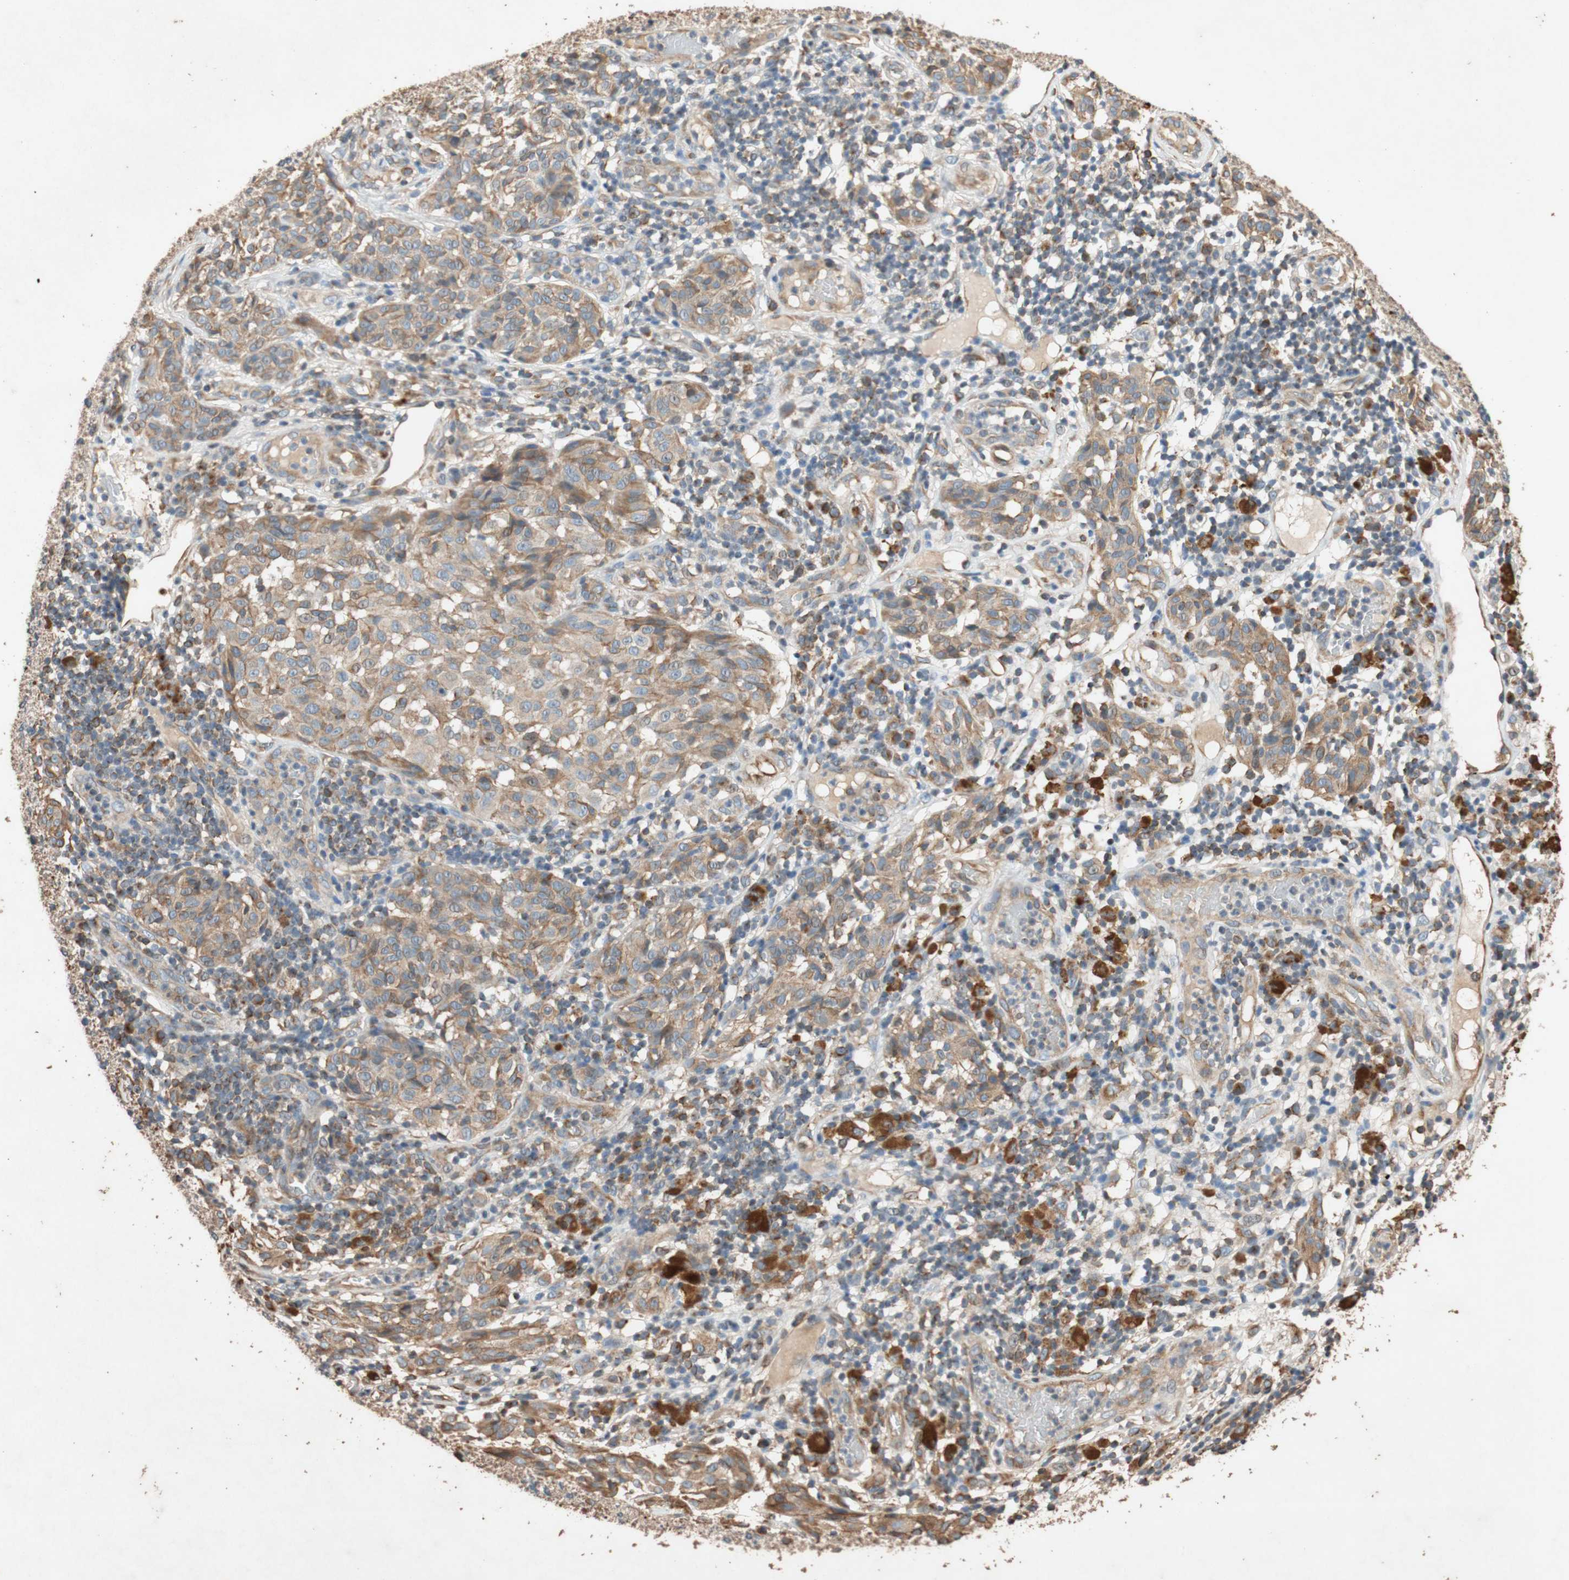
{"staining": {"intensity": "moderate", "quantity": "25%-75%", "location": "cytoplasmic/membranous"}, "tissue": "melanoma", "cell_type": "Tumor cells", "image_type": "cancer", "snomed": [{"axis": "morphology", "description": "Malignant melanoma, NOS"}, {"axis": "topography", "description": "Skin"}], "caption": "Immunohistochemical staining of human melanoma exhibits medium levels of moderate cytoplasmic/membranous staining in approximately 25%-75% of tumor cells. (IHC, brightfield microscopy, high magnification).", "gene": "TUBB", "patient": {"sex": "female", "age": 46}}